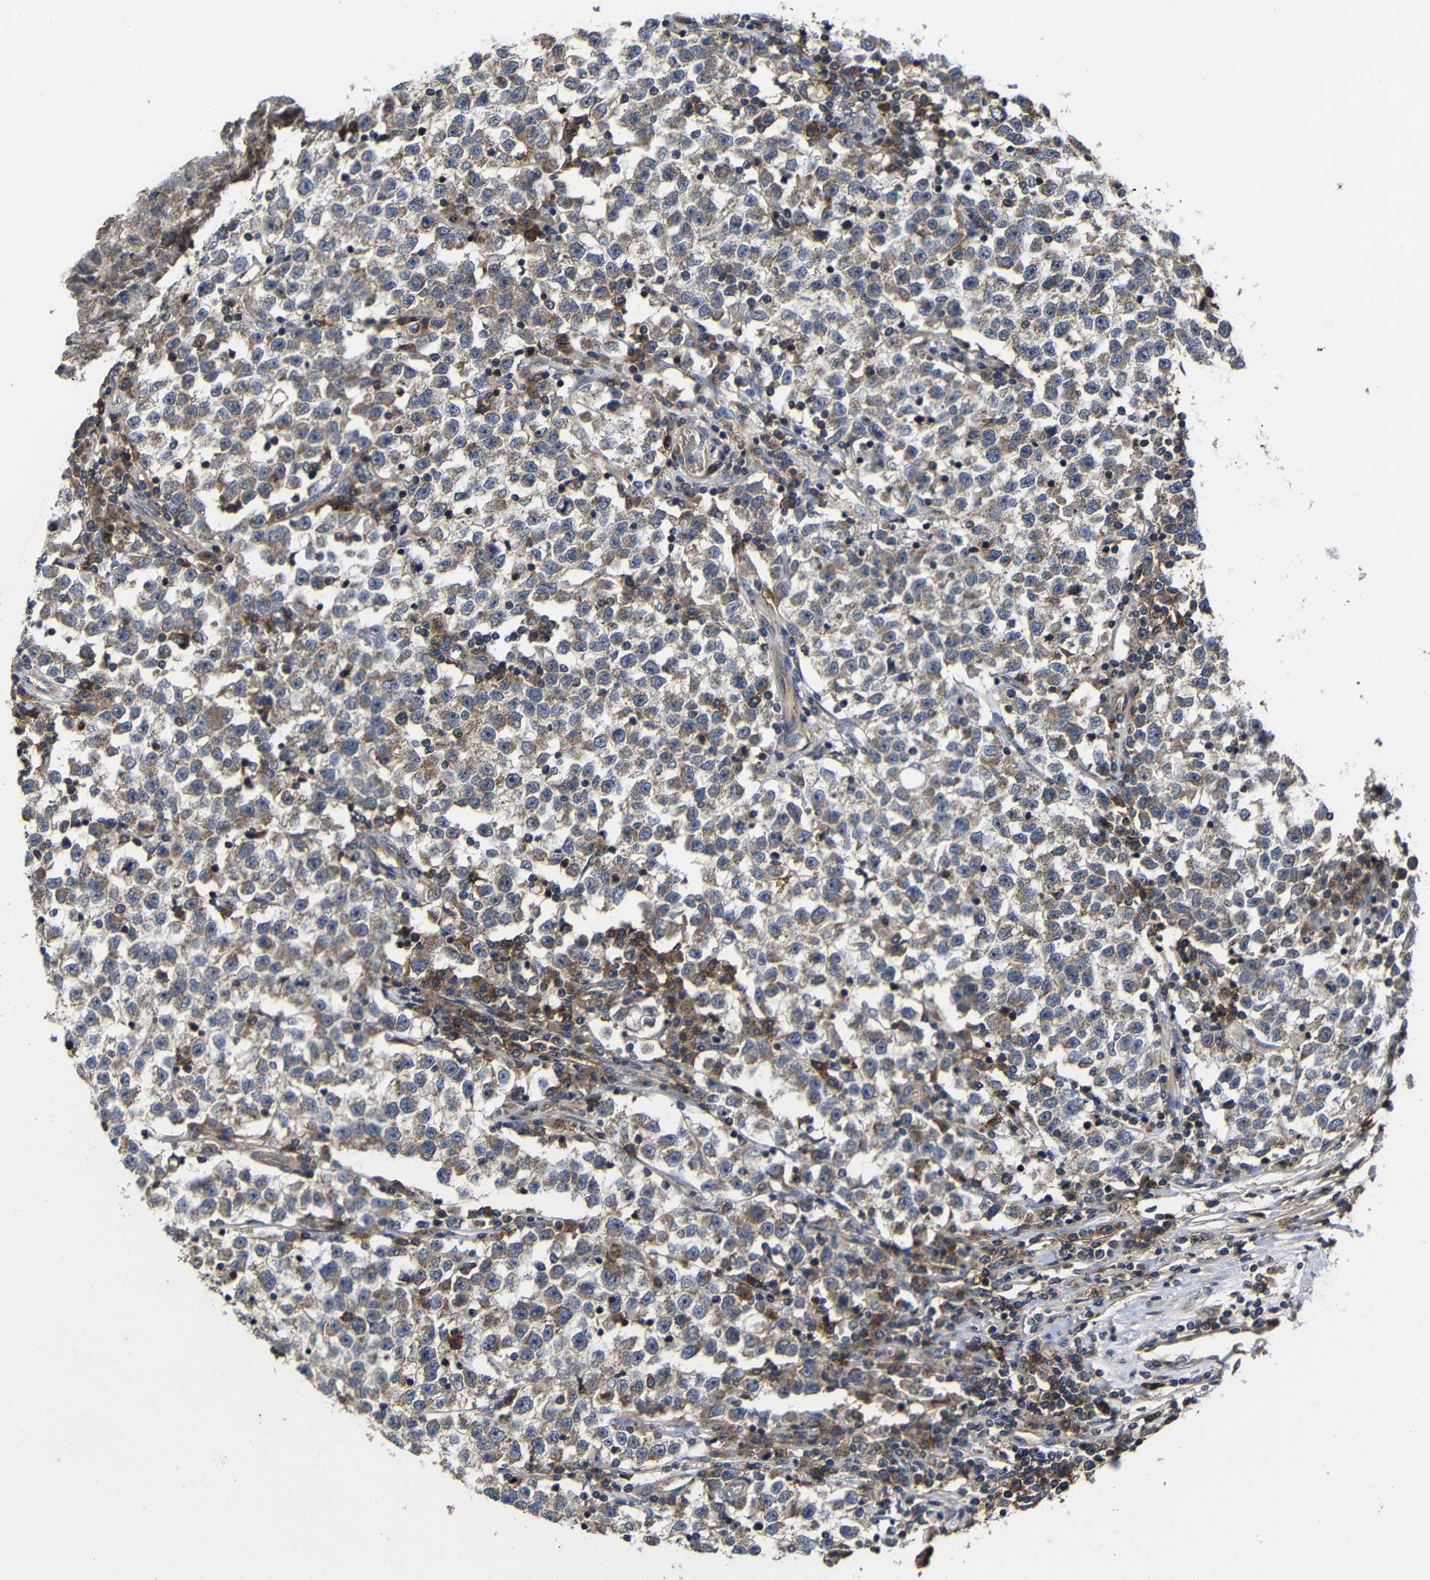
{"staining": {"intensity": "moderate", "quantity": "25%-75%", "location": "cytoplasmic/membranous"}, "tissue": "testis cancer", "cell_type": "Tumor cells", "image_type": "cancer", "snomed": [{"axis": "morphology", "description": "Seminoma, NOS"}, {"axis": "topography", "description": "Testis"}], "caption": "The micrograph reveals a brown stain indicating the presence of a protein in the cytoplasmic/membranous of tumor cells in seminoma (testis). (IHC, brightfield microscopy, high magnification).", "gene": "LPAR5", "patient": {"sex": "male", "age": 22}}